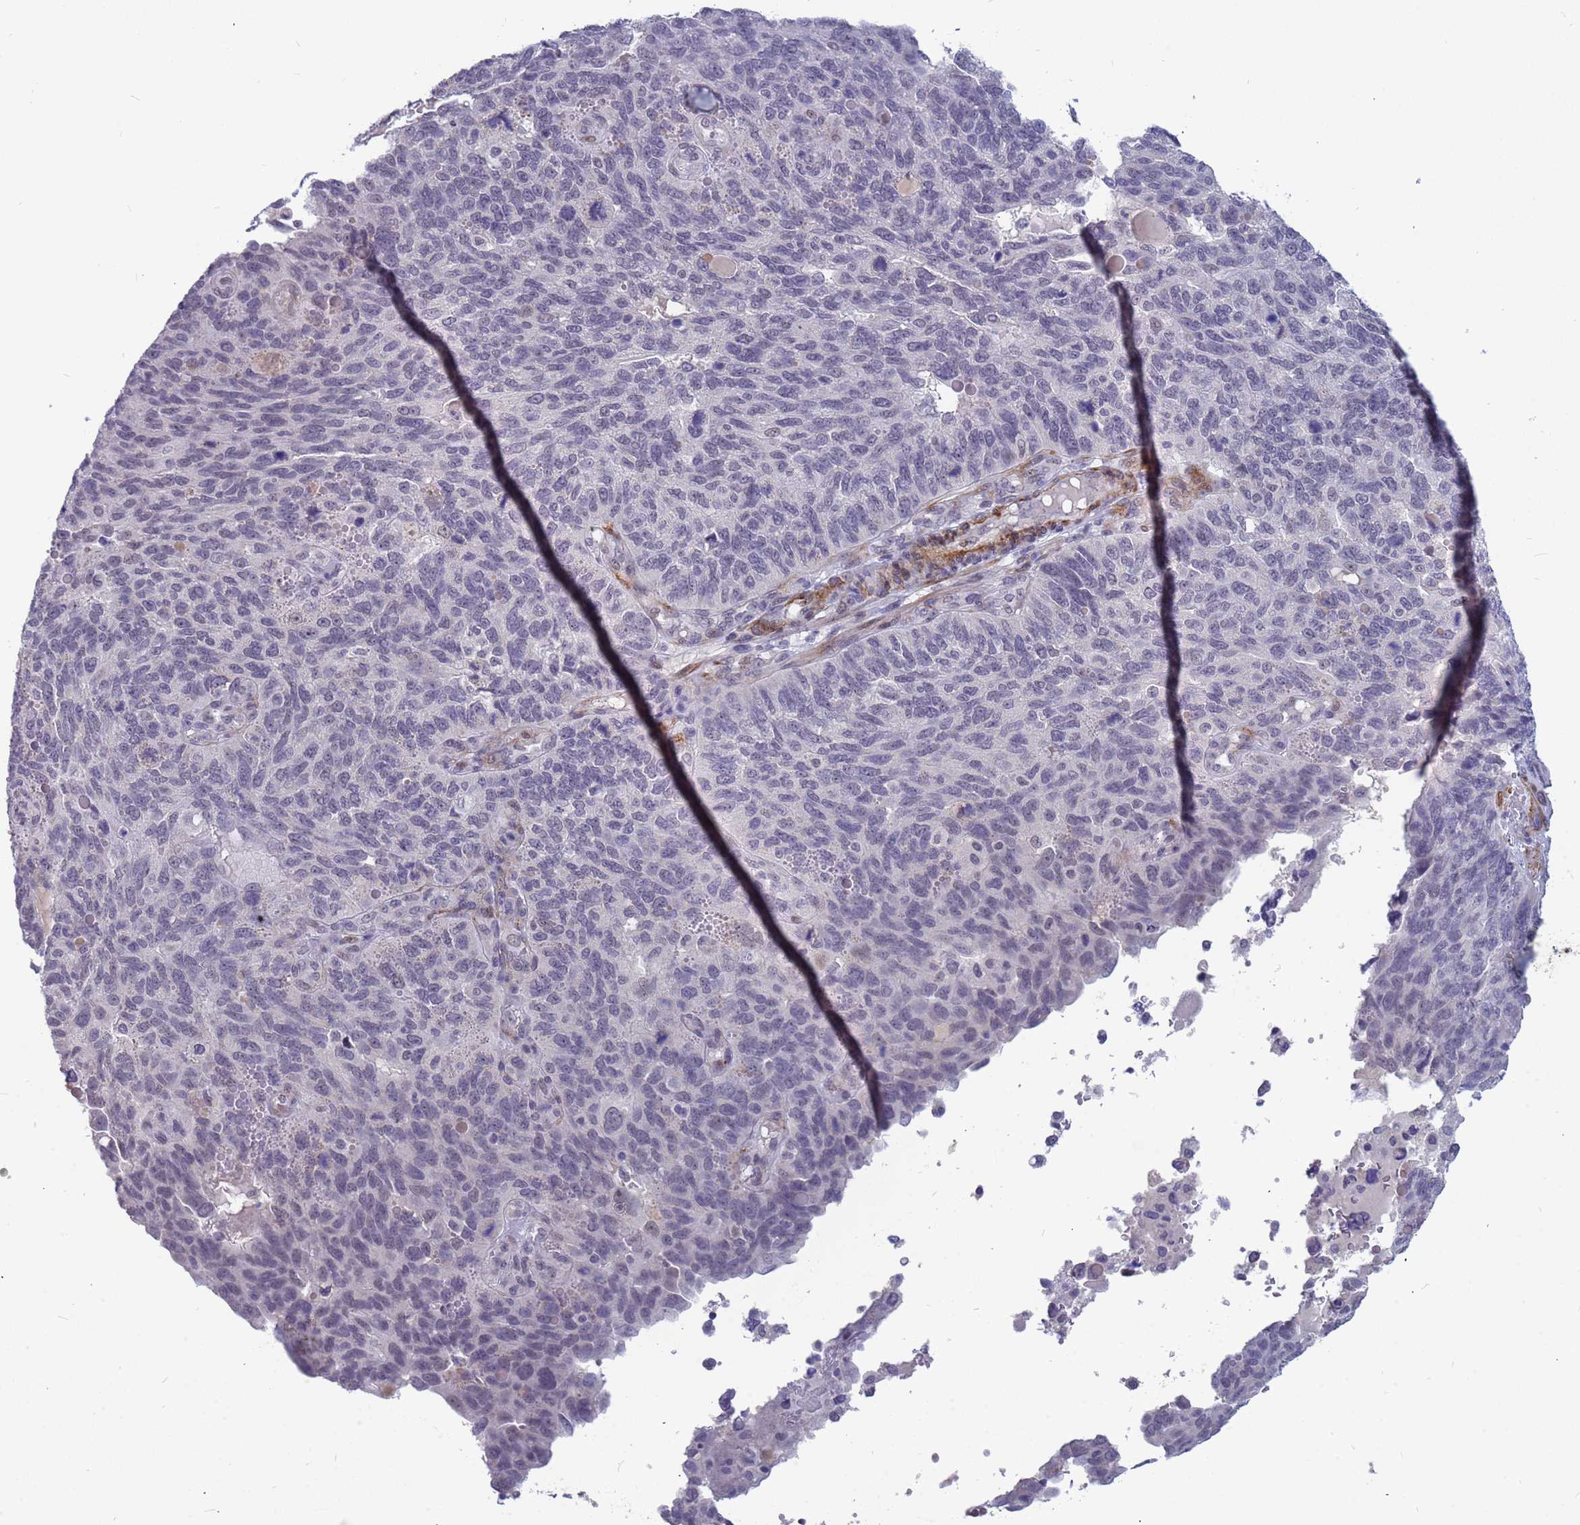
{"staining": {"intensity": "negative", "quantity": "none", "location": "none"}, "tissue": "endometrial cancer", "cell_type": "Tumor cells", "image_type": "cancer", "snomed": [{"axis": "morphology", "description": "Adenocarcinoma, NOS"}, {"axis": "topography", "description": "Endometrium"}], "caption": "Histopathology image shows no significant protein positivity in tumor cells of endometrial cancer (adenocarcinoma).", "gene": "CXorf65", "patient": {"sex": "female", "age": 66}}